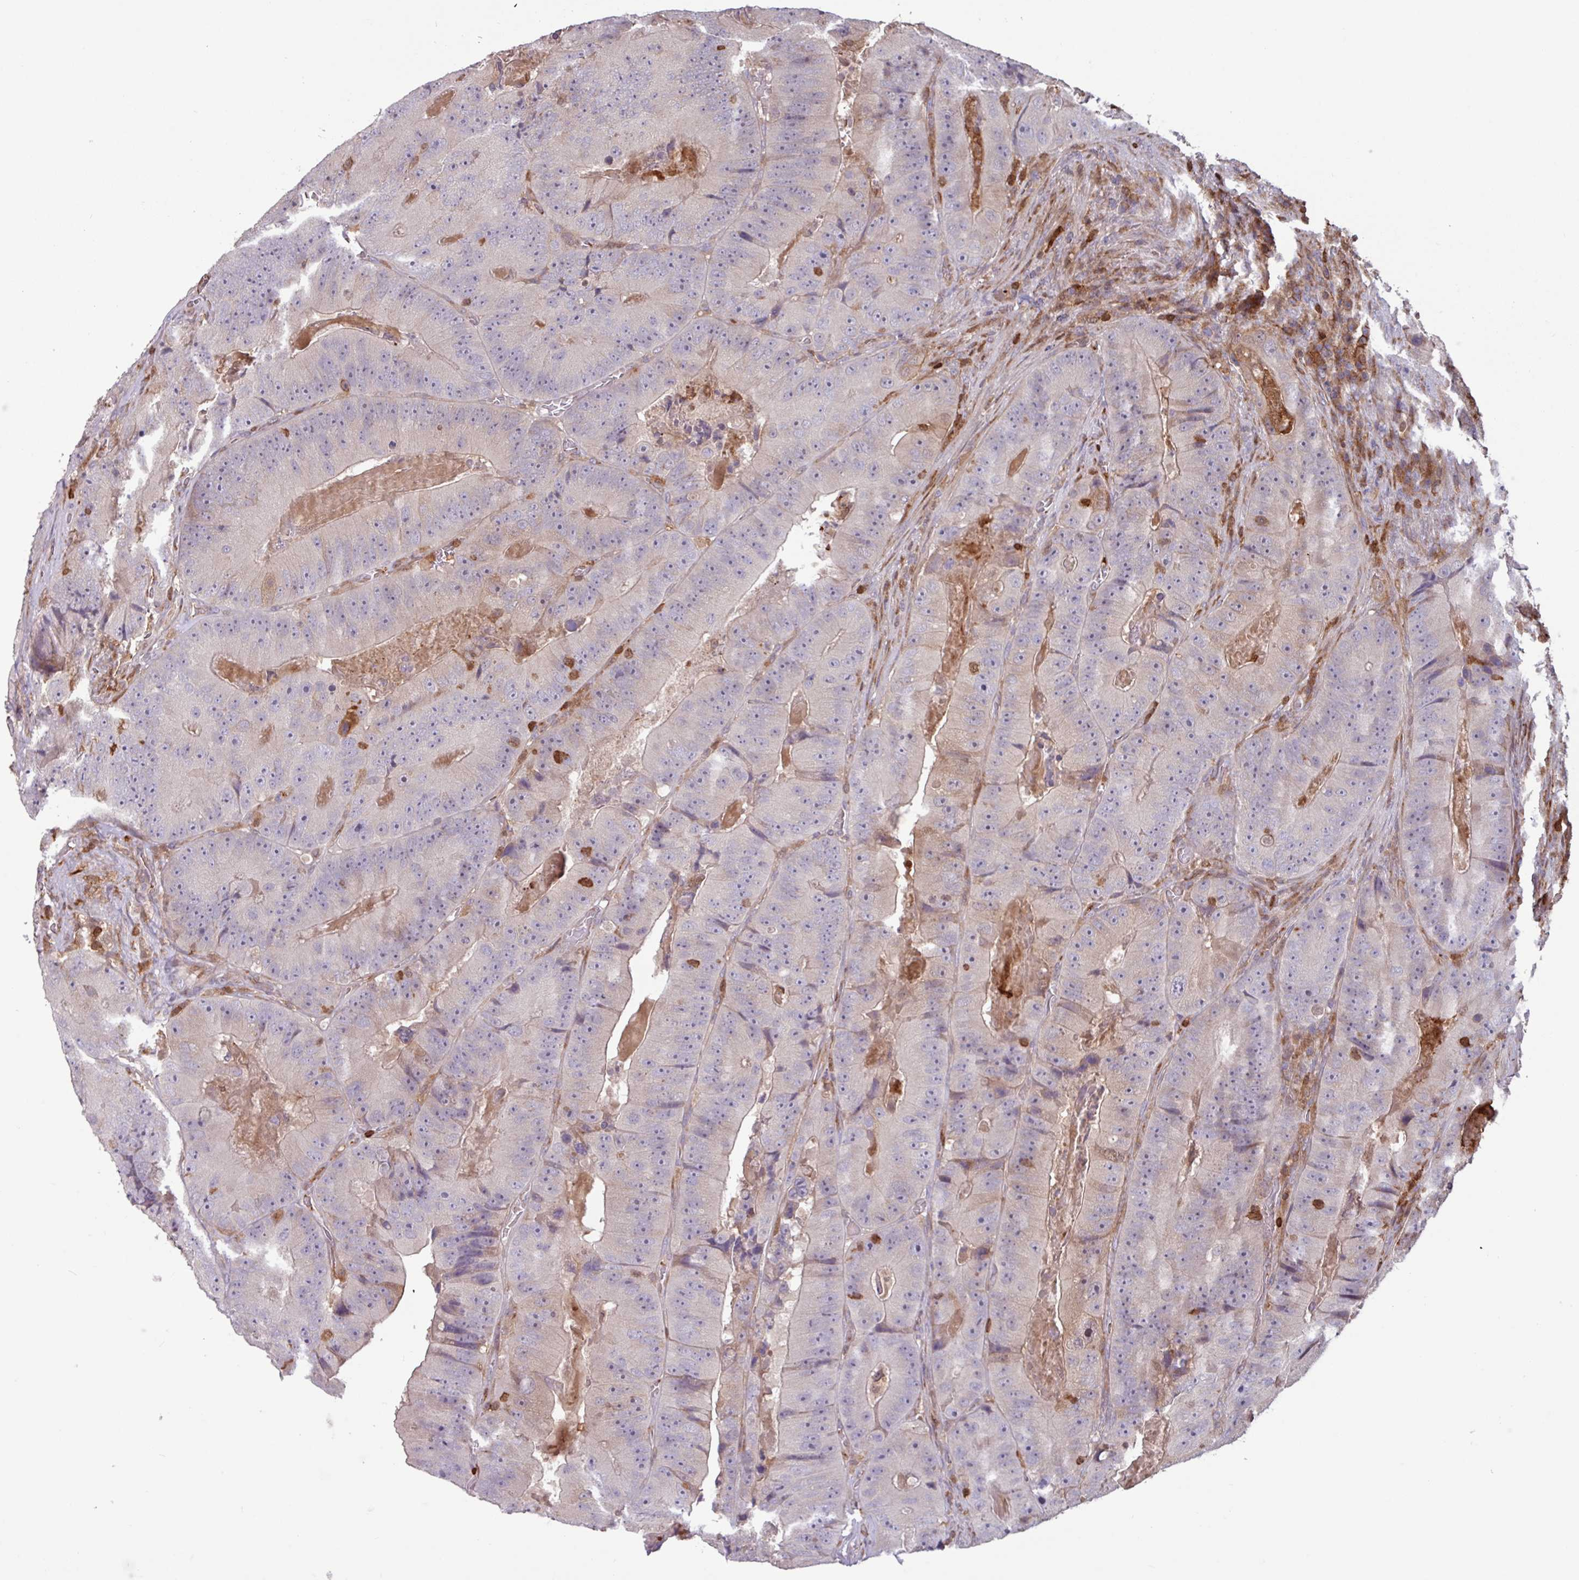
{"staining": {"intensity": "negative", "quantity": "none", "location": "none"}, "tissue": "colorectal cancer", "cell_type": "Tumor cells", "image_type": "cancer", "snomed": [{"axis": "morphology", "description": "Adenocarcinoma, NOS"}, {"axis": "topography", "description": "Colon"}], "caption": "Immunohistochemistry photomicrograph of neoplastic tissue: human adenocarcinoma (colorectal) stained with DAB (3,3'-diaminobenzidine) reveals no significant protein staining in tumor cells. (IHC, brightfield microscopy, high magnification).", "gene": "SEC61G", "patient": {"sex": "female", "age": 86}}